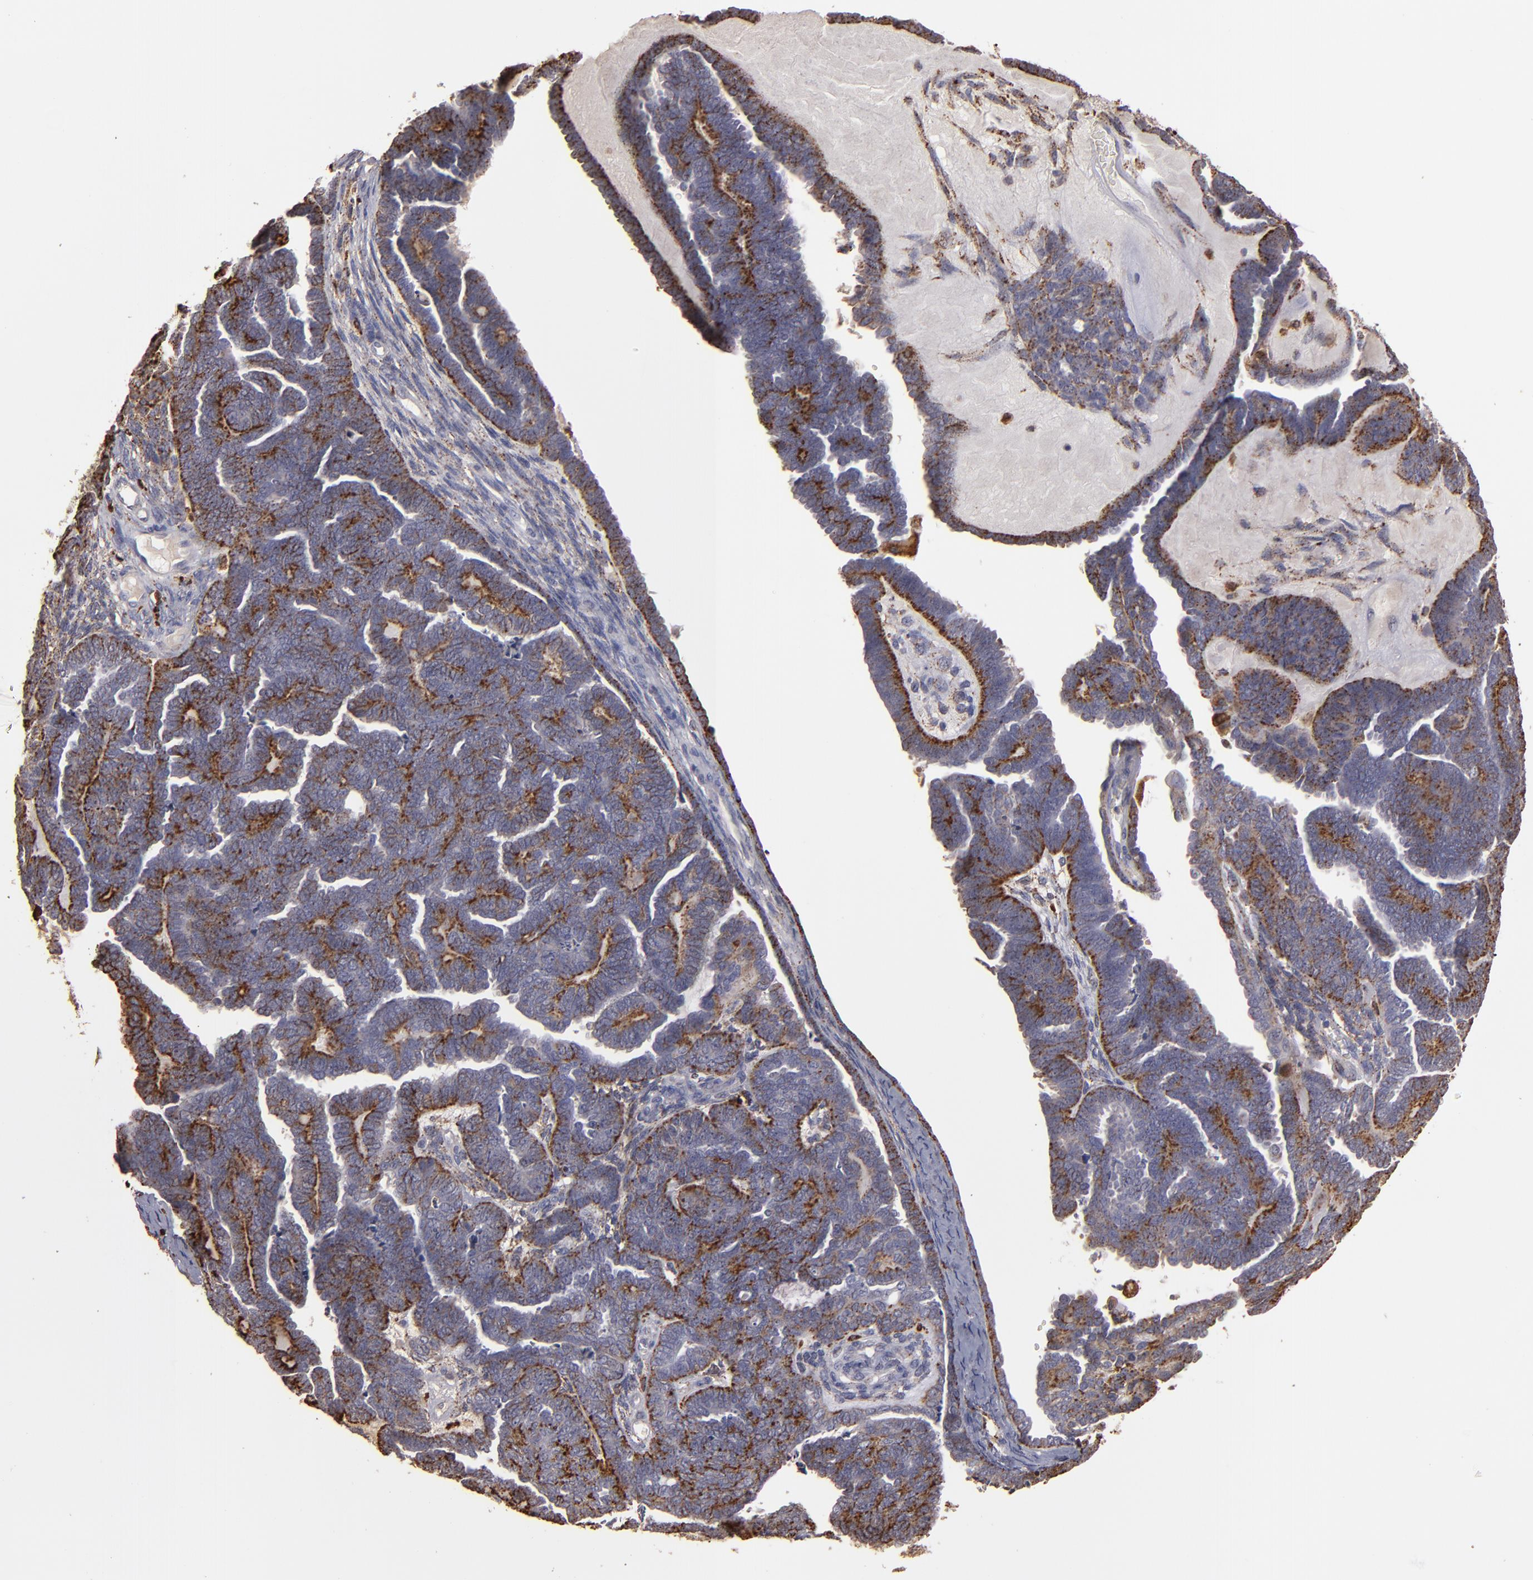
{"staining": {"intensity": "moderate", "quantity": ">75%", "location": "cytoplasmic/membranous"}, "tissue": "endometrial cancer", "cell_type": "Tumor cells", "image_type": "cancer", "snomed": [{"axis": "morphology", "description": "Neoplasm, malignant, NOS"}, {"axis": "topography", "description": "Endometrium"}], "caption": "Moderate cytoplasmic/membranous positivity for a protein is appreciated in approximately >75% of tumor cells of endometrial cancer (malignant neoplasm) using IHC.", "gene": "TRAF1", "patient": {"sex": "female", "age": 74}}